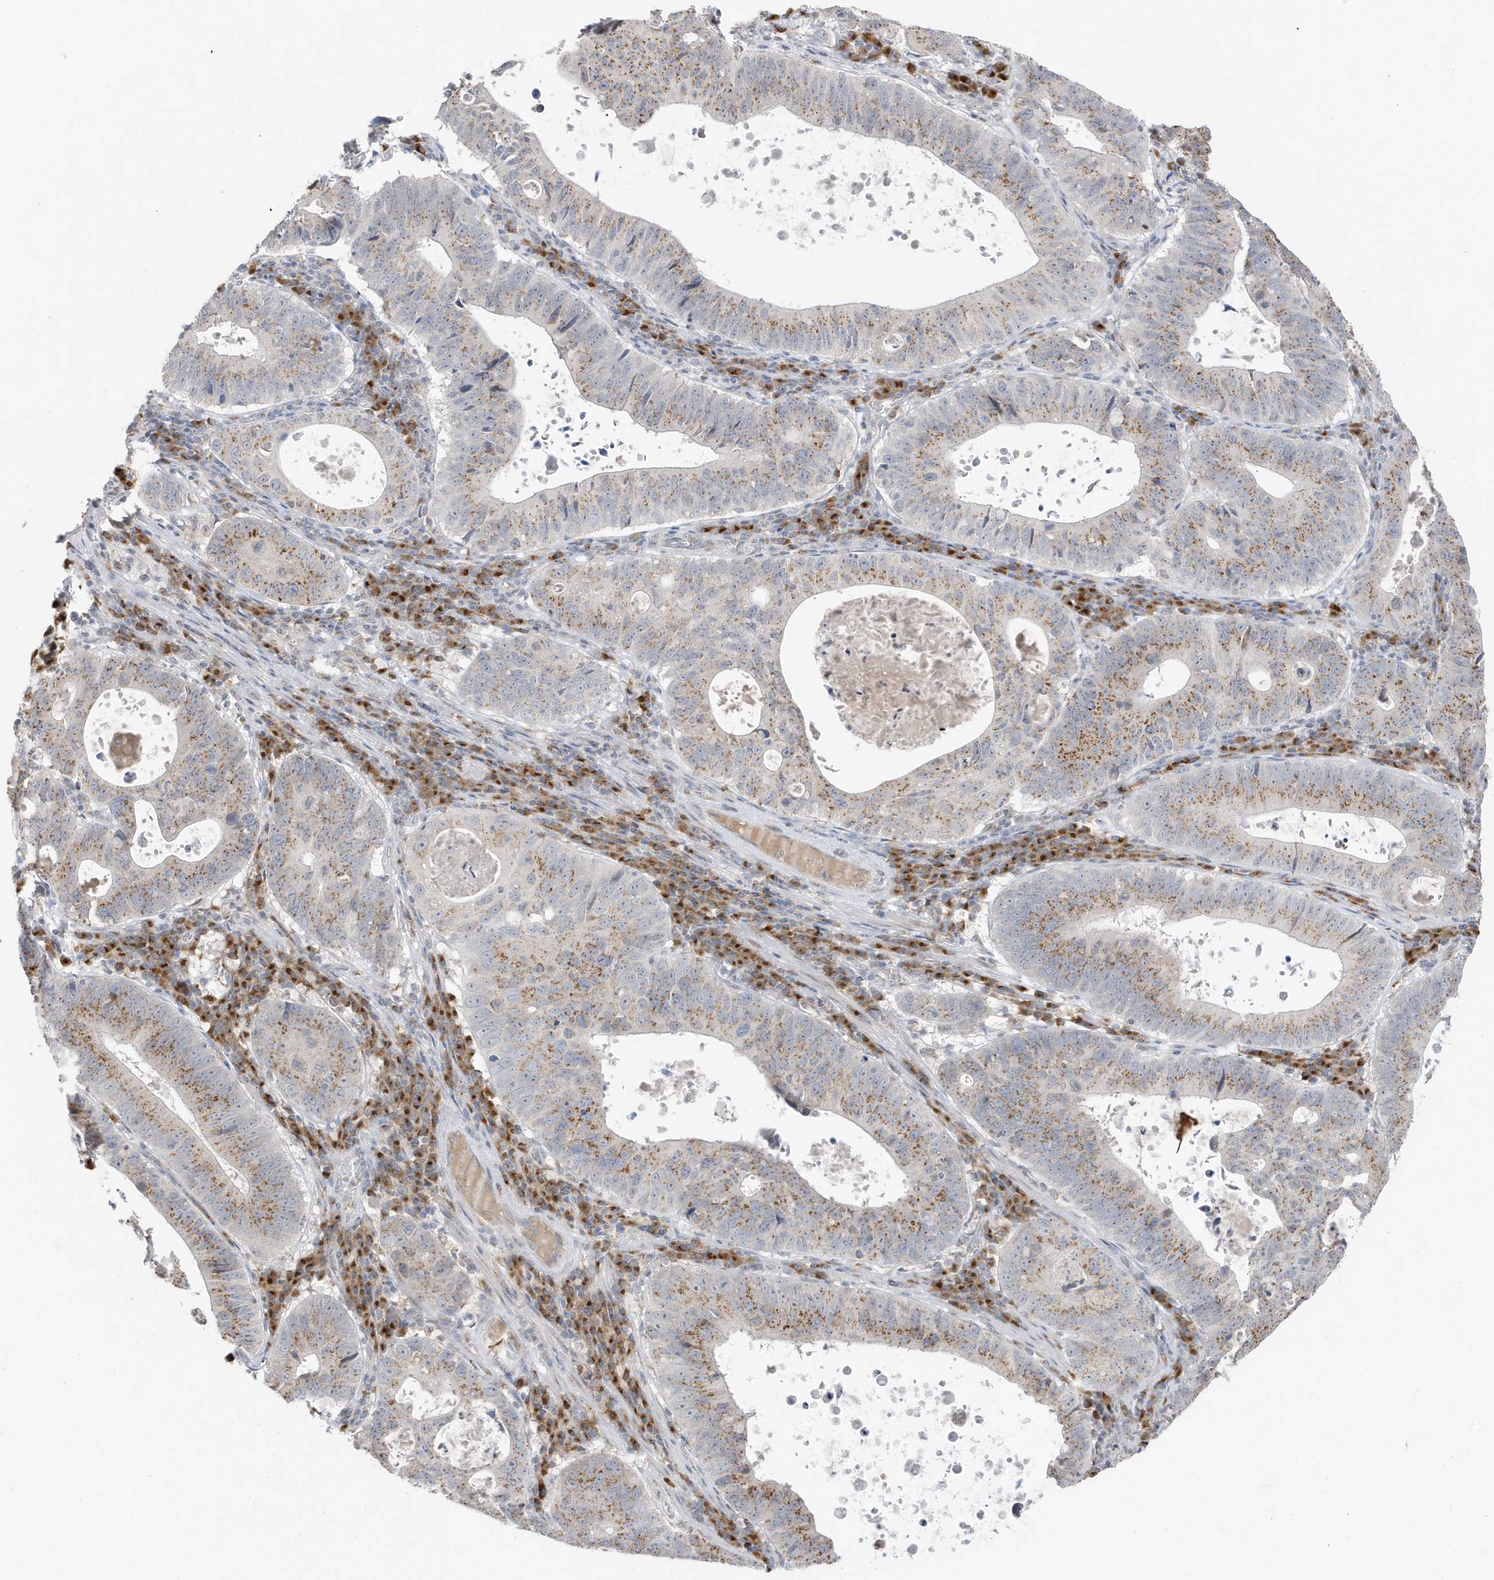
{"staining": {"intensity": "moderate", "quantity": "25%-75%", "location": "cytoplasmic/membranous"}, "tissue": "stomach cancer", "cell_type": "Tumor cells", "image_type": "cancer", "snomed": [{"axis": "morphology", "description": "Adenocarcinoma, NOS"}, {"axis": "topography", "description": "Stomach"}], "caption": "High-power microscopy captured an immunohistochemistry (IHC) histopathology image of stomach adenocarcinoma, revealing moderate cytoplasmic/membranous staining in approximately 25%-75% of tumor cells. (Brightfield microscopy of DAB IHC at high magnification).", "gene": "RER1", "patient": {"sex": "male", "age": 59}}